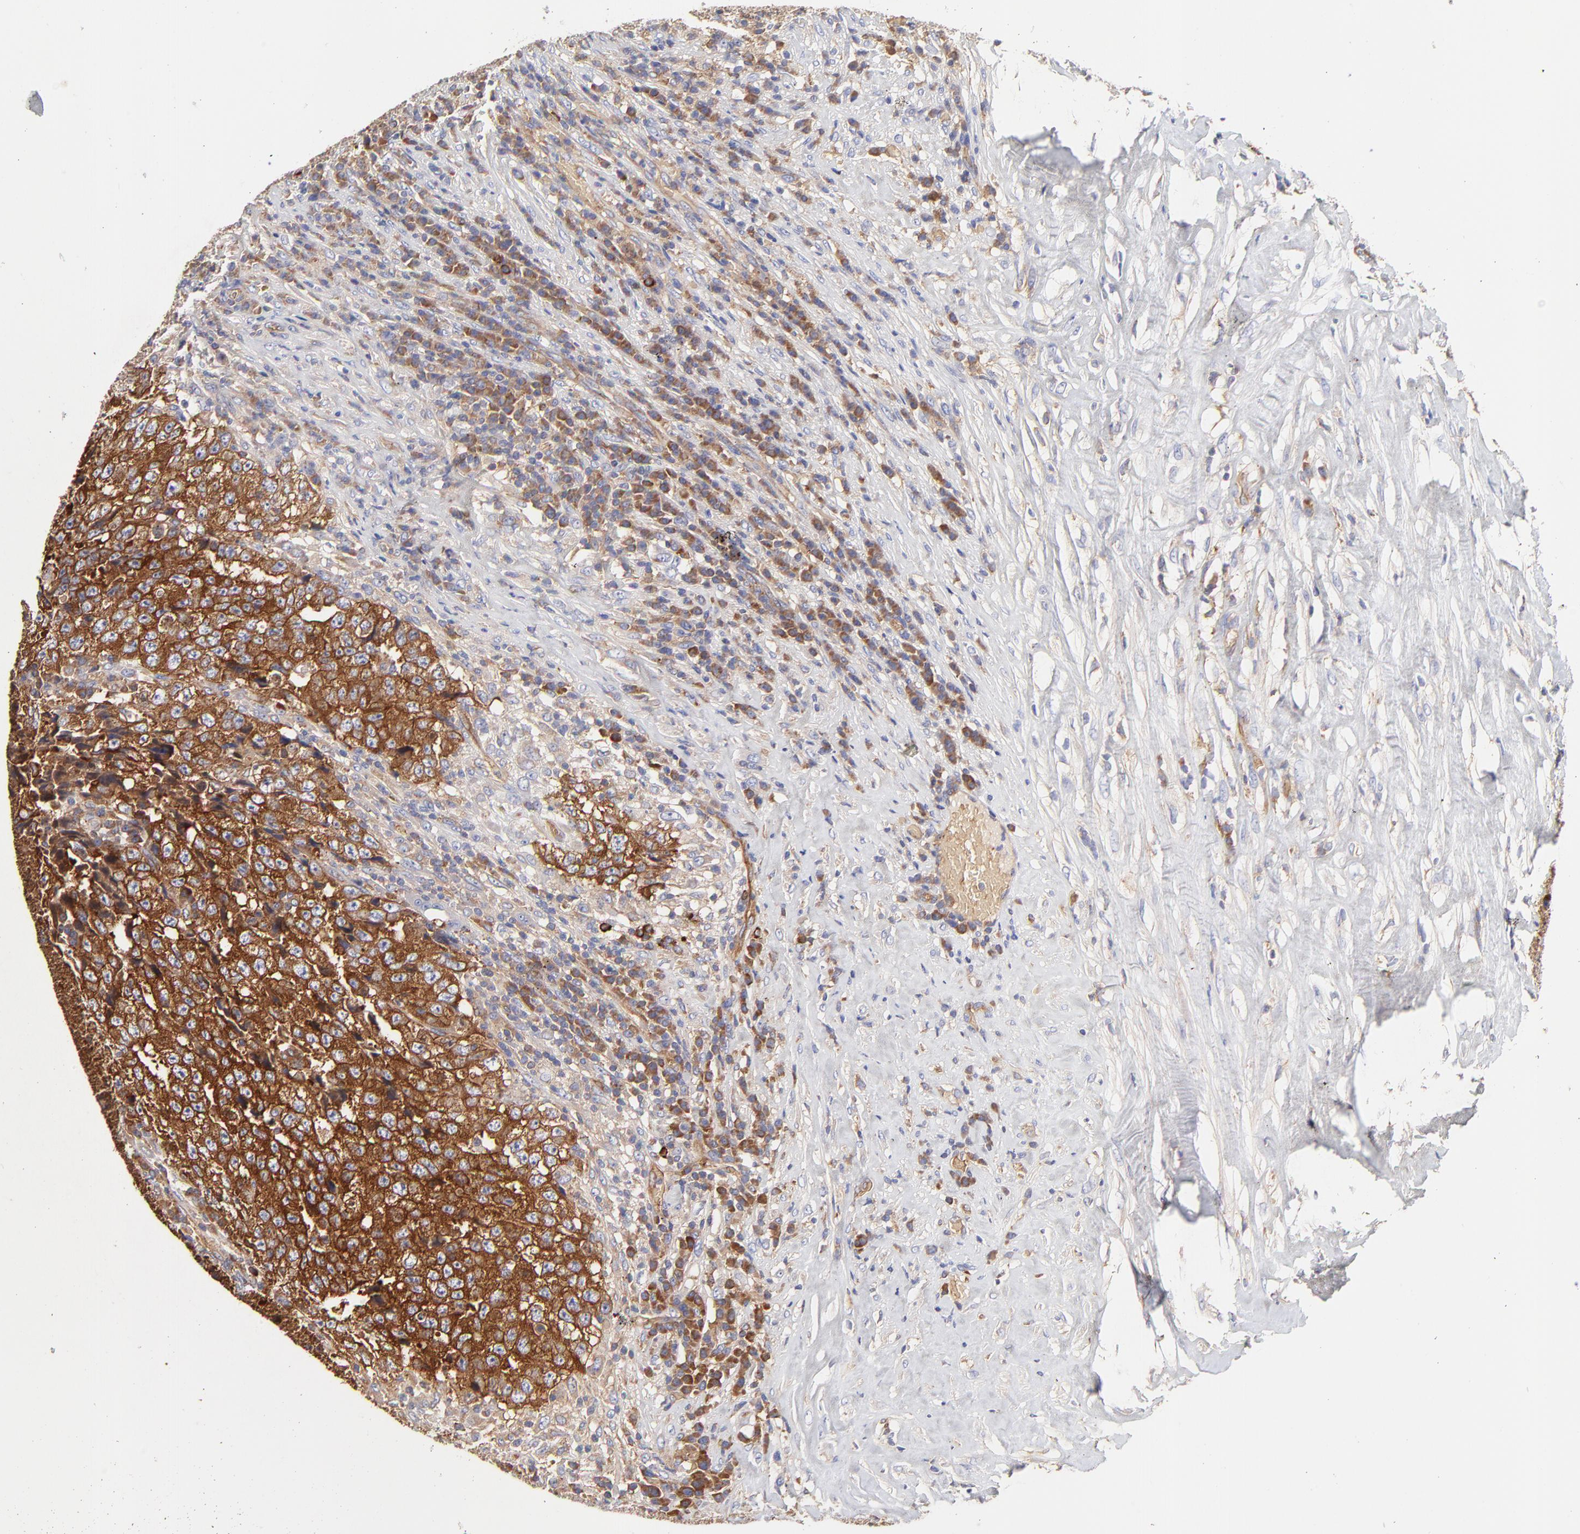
{"staining": {"intensity": "strong", "quantity": ">75%", "location": "cytoplasmic/membranous"}, "tissue": "testis cancer", "cell_type": "Tumor cells", "image_type": "cancer", "snomed": [{"axis": "morphology", "description": "Necrosis, NOS"}, {"axis": "morphology", "description": "Carcinoma, Embryonal, NOS"}, {"axis": "topography", "description": "Testis"}], "caption": "Immunohistochemistry (IHC) staining of testis cancer (embryonal carcinoma), which reveals high levels of strong cytoplasmic/membranous staining in approximately >75% of tumor cells indicating strong cytoplasmic/membranous protein expression. The staining was performed using DAB (3,3'-diaminobenzidine) (brown) for protein detection and nuclei were counterstained in hematoxylin (blue).", "gene": "CD2AP", "patient": {"sex": "male", "age": 19}}